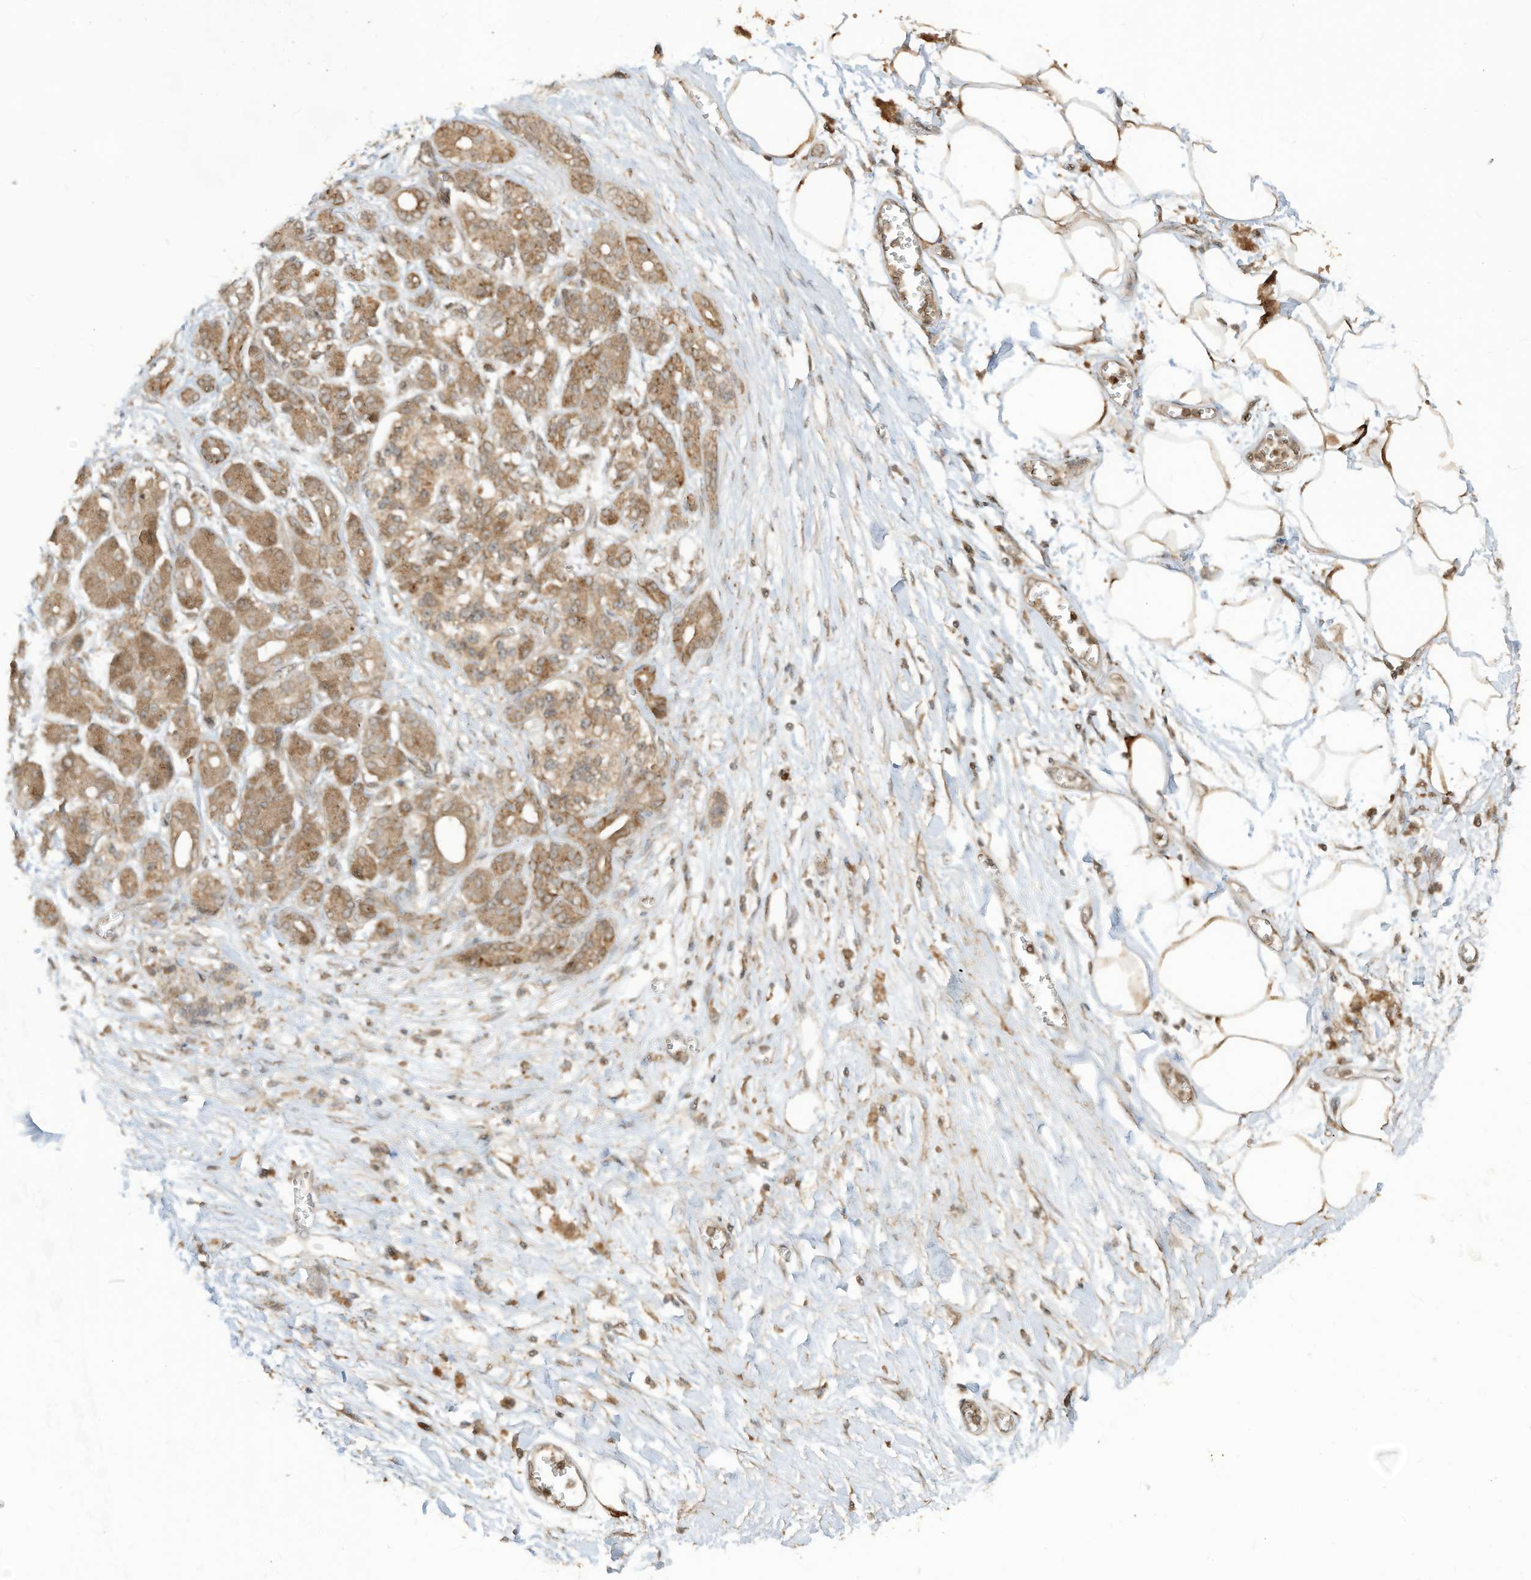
{"staining": {"intensity": "moderate", "quantity": ">75%", "location": "cytoplasmic/membranous"}, "tissue": "adipose tissue", "cell_type": "Adipocytes", "image_type": "normal", "snomed": [{"axis": "morphology", "description": "Normal tissue, NOS"}, {"axis": "morphology", "description": "Adenocarcinoma, NOS"}, {"axis": "topography", "description": "Pancreas"}, {"axis": "topography", "description": "Peripheral nerve tissue"}], "caption": "A histopathology image of human adipose tissue stained for a protein displays moderate cytoplasmic/membranous brown staining in adipocytes. The staining was performed using DAB (3,3'-diaminobenzidine) to visualize the protein expression in brown, while the nuclei were stained in blue with hematoxylin (Magnification: 20x).", "gene": "CARF", "patient": {"sex": "male", "age": 59}}